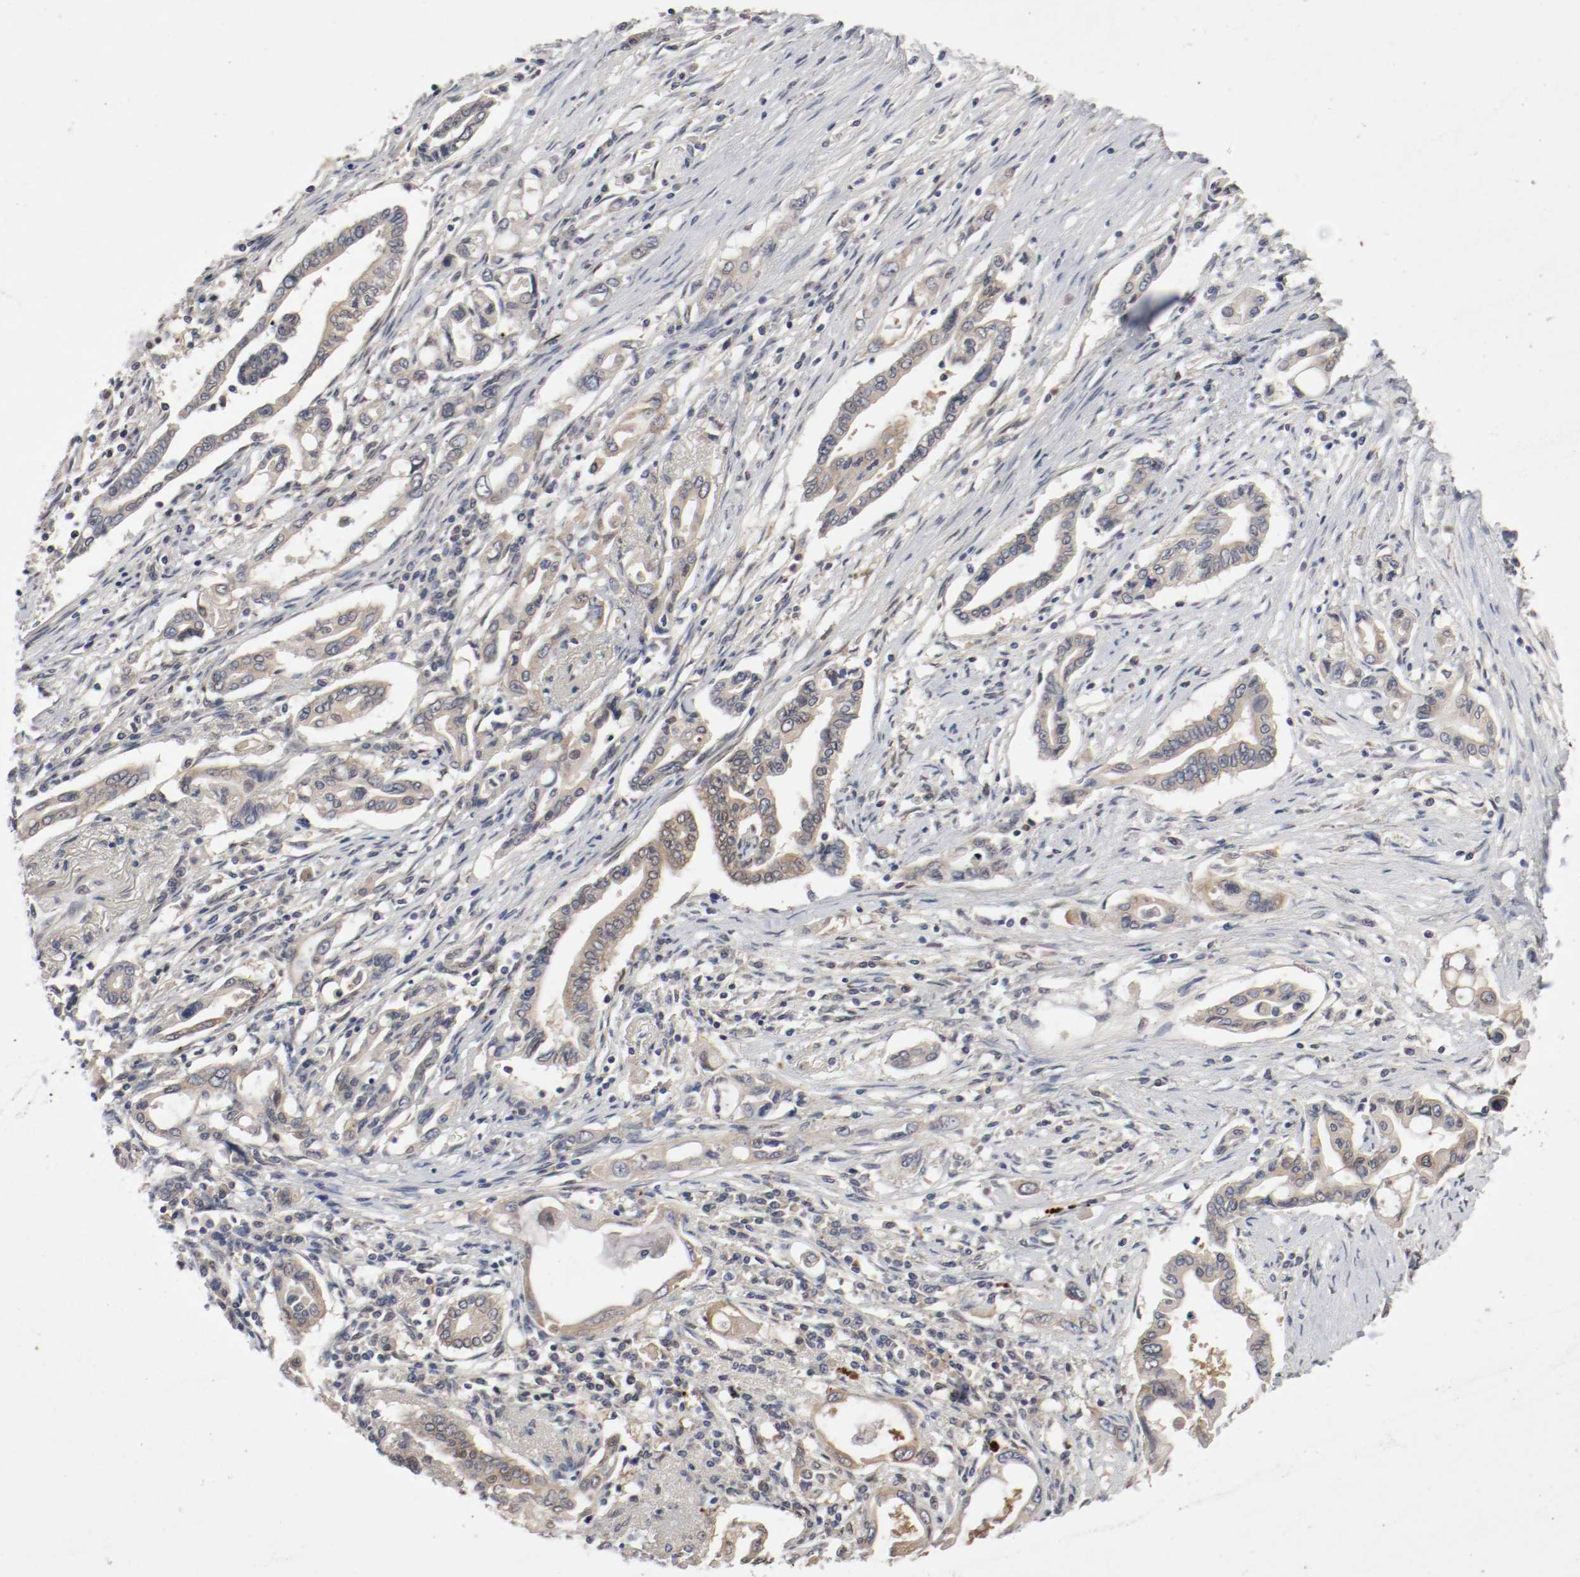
{"staining": {"intensity": "weak", "quantity": ">75%", "location": "cytoplasmic/membranous"}, "tissue": "pancreatic cancer", "cell_type": "Tumor cells", "image_type": "cancer", "snomed": [{"axis": "morphology", "description": "Adenocarcinoma, NOS"}, {"axis": "topography", "description": "Pancreas"}], "caption": "IHC staining of adenocarcinoma (pancreatic), which demonstrates low levels of weak cytoplasmic/membranous positivity in approximately >75% of tumor cells indicating weak cytoplasmic/membranous protein staining. The staining was performed using DAB (3,3'-diaminobenzidine) (brown) for protein detection and nuclei were counterstained in hematoxylin (blue).", "gene": "REN", "patient": {"sex": "female", "age": 57}}